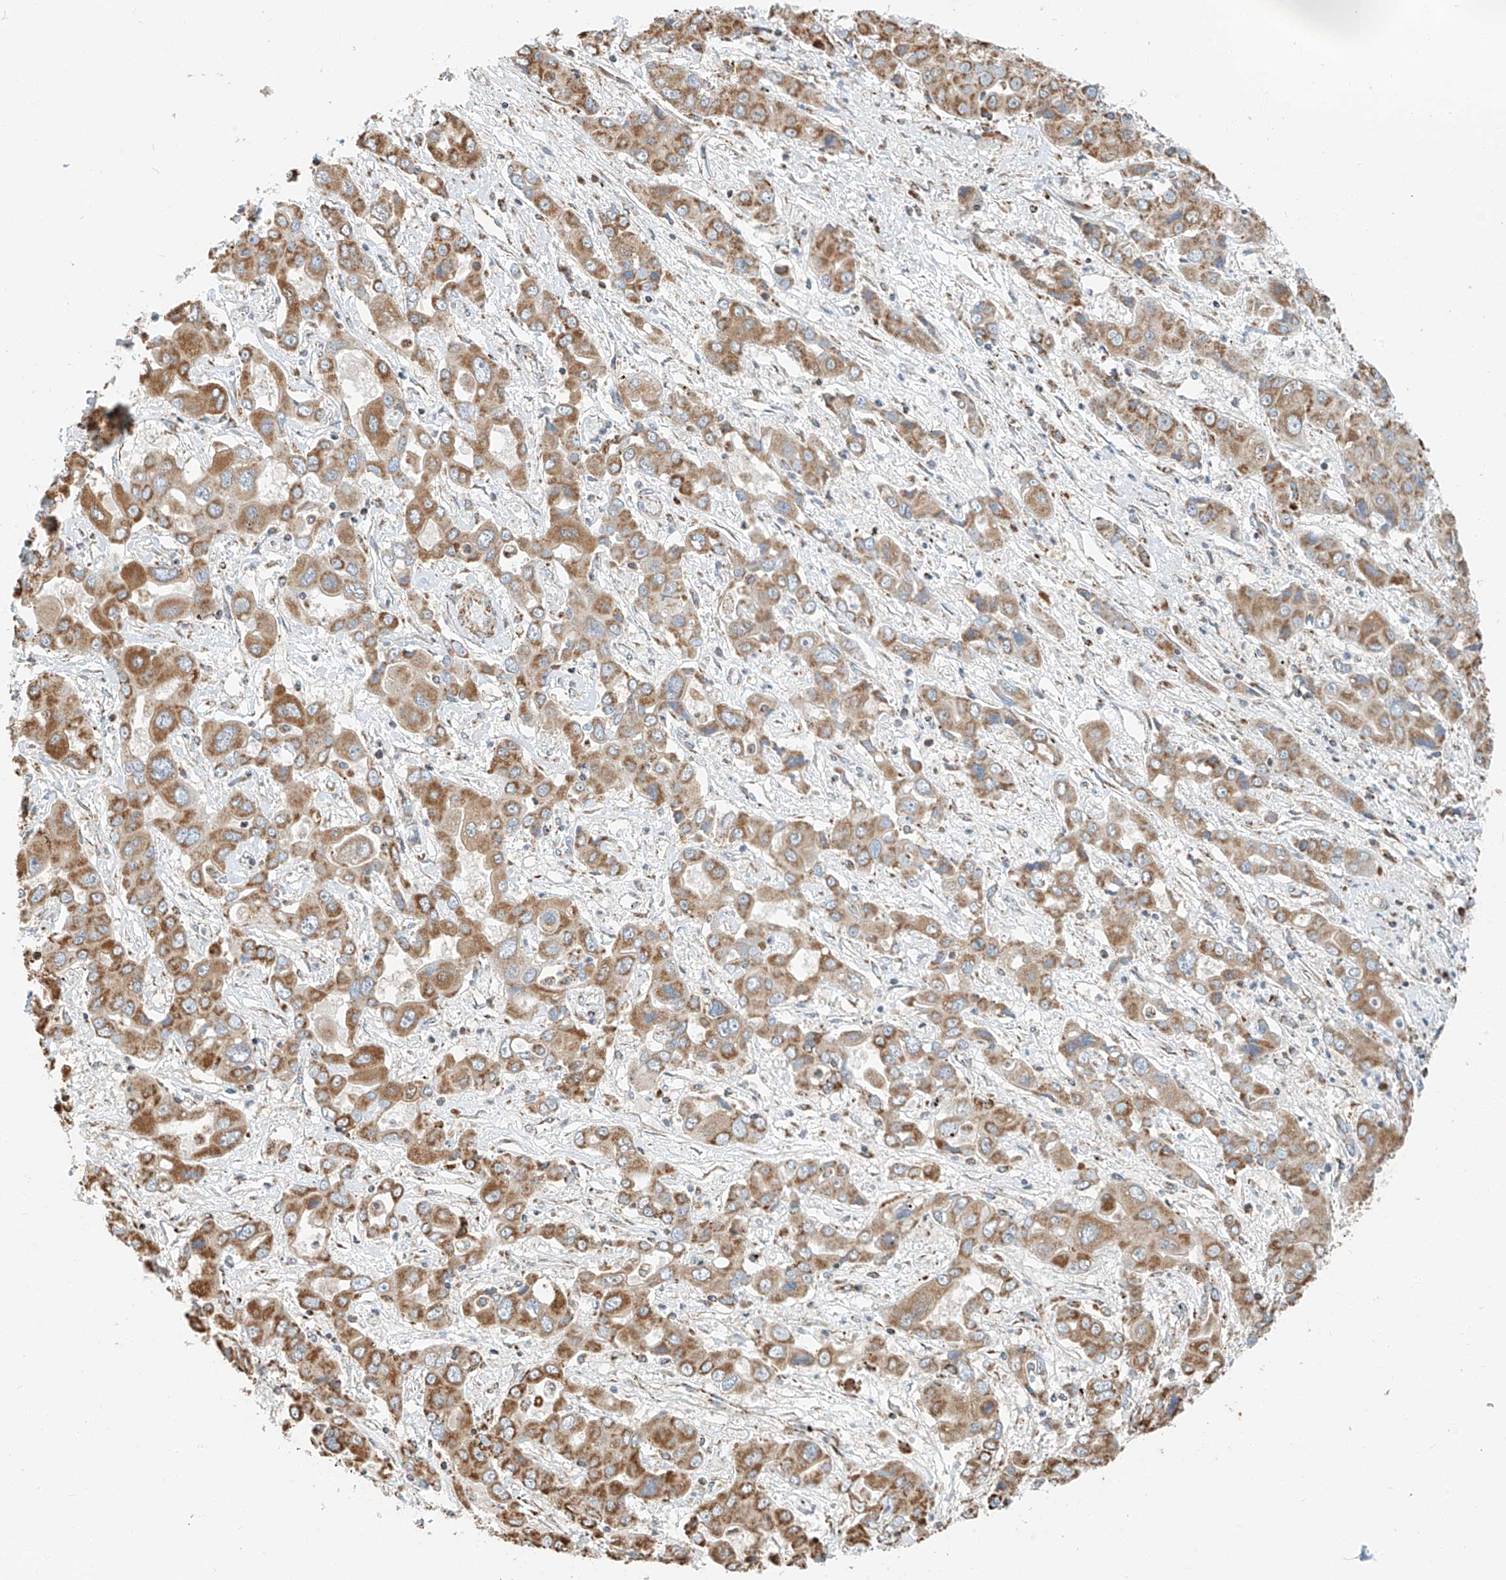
{"staining": {"intensity": "moderate", "quantity": ">75%", "location": "cytoplasmic/membranous"}, "tissue": "liver cancer", "cell_type": "Tumor cells", "image_type": "cancer", "snomed": [{"axis": "morphology", "description": "Cholangiocarcinoma"}, {"axis": "topography", "description": "Liver"}], "caption": "Cholangiocarcinoma (liver) stained with DAB (3,3'-diaminobenzidine) immunohistochemistry shows medium levels of moderate cytoplasmic/membranous positivity in about >75% of tumor cells.", "gene": "YIPF7", "patient": {"sex": "male", "age": 67}}